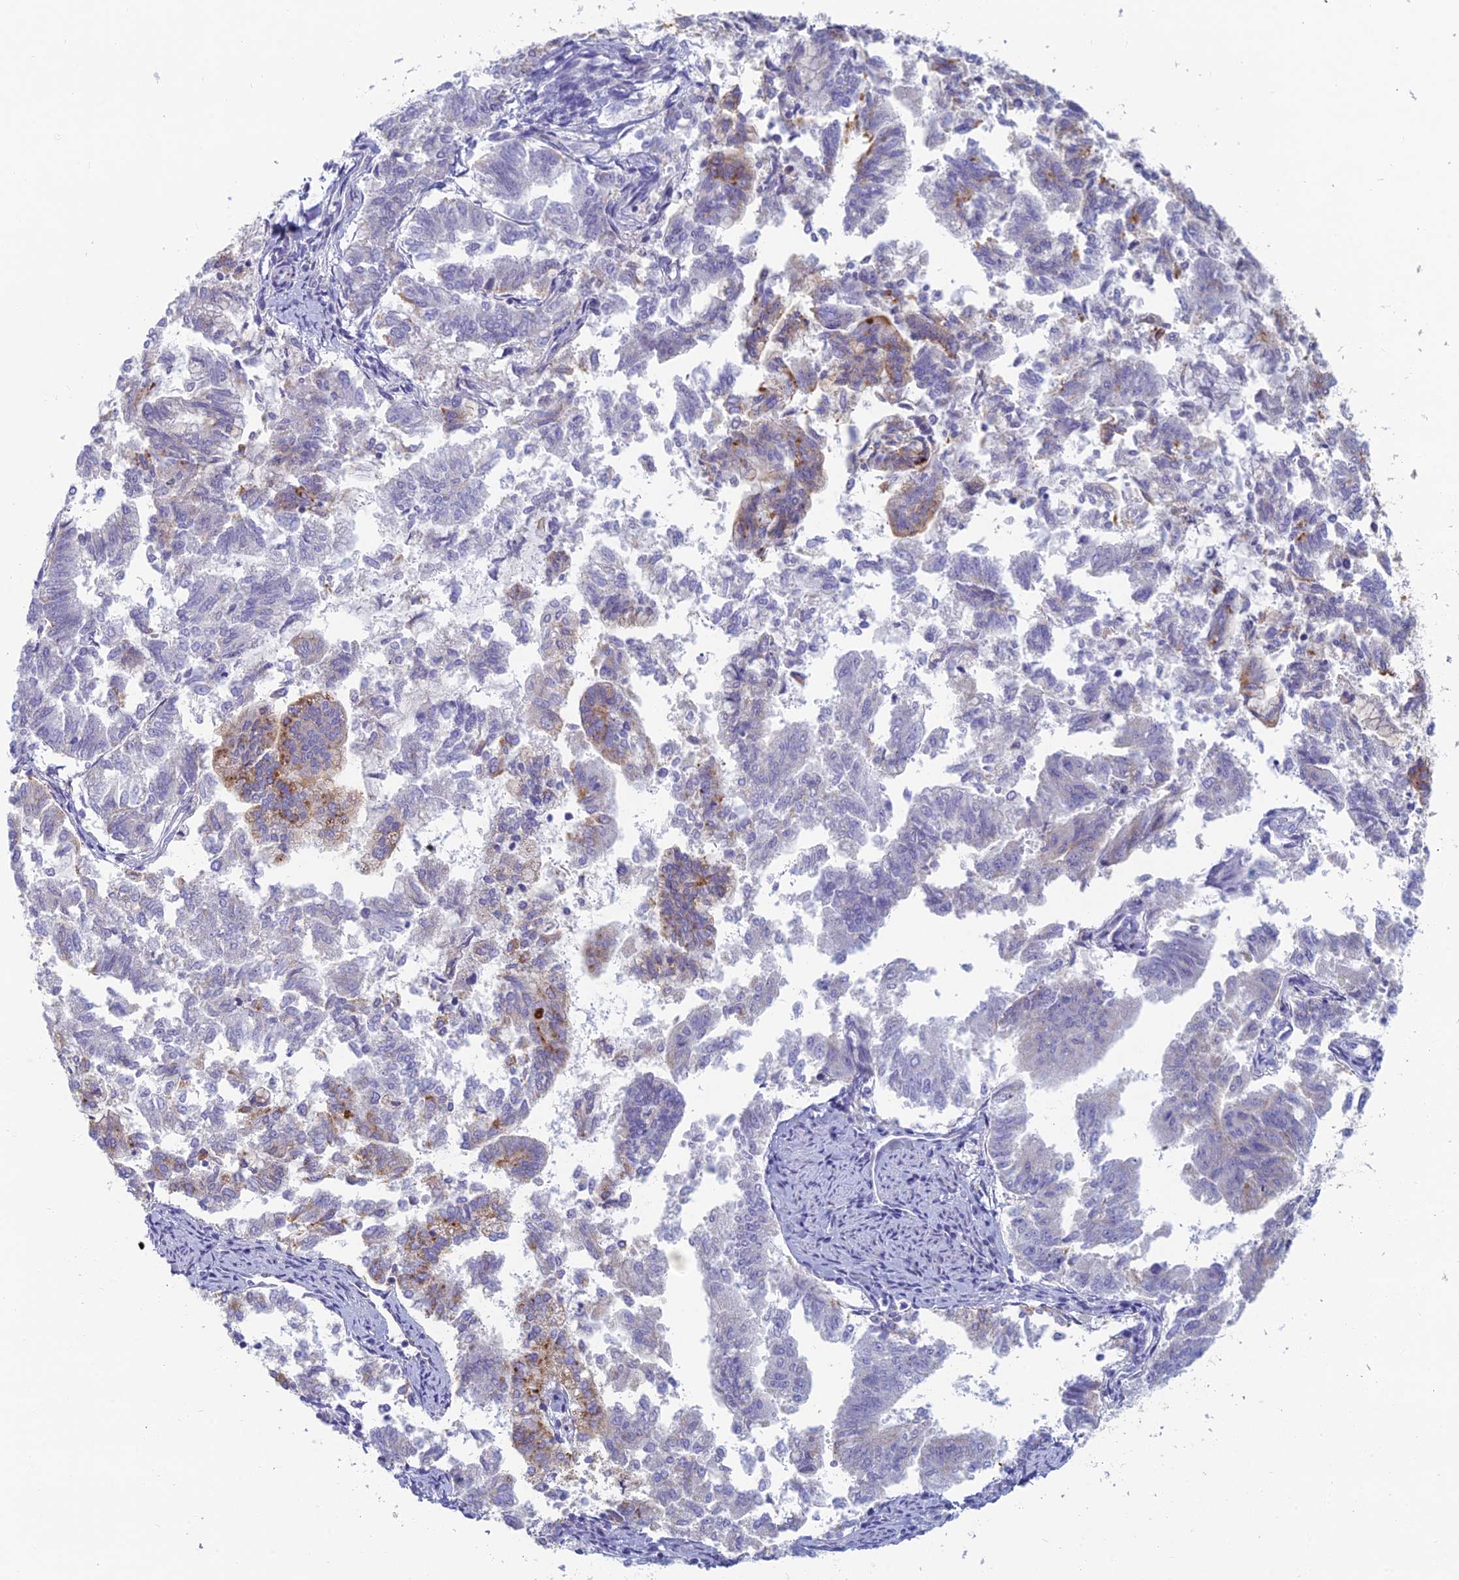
{"staining": {"intensity": "moderate", "quantity": "<25%", "location": "cytoplasmic/membranous"}, "tissue": "endometrial cancer", "cell_type": "Tumor cells", "image_type": "cancer", "snomed": [{"axis": "morphology", "description": "Adenocarcinoma, NOS"}, {"axis": "topography", "description": "Endometrium"}], "caption": "Human endometrial cancer stained for a protein (brown) exhibits moderate cytoplasmic/membranous positive expression in about <25% of tumor cells.", "gene": "FERD3L", "patient": {"sex": "female", "age": 79}}